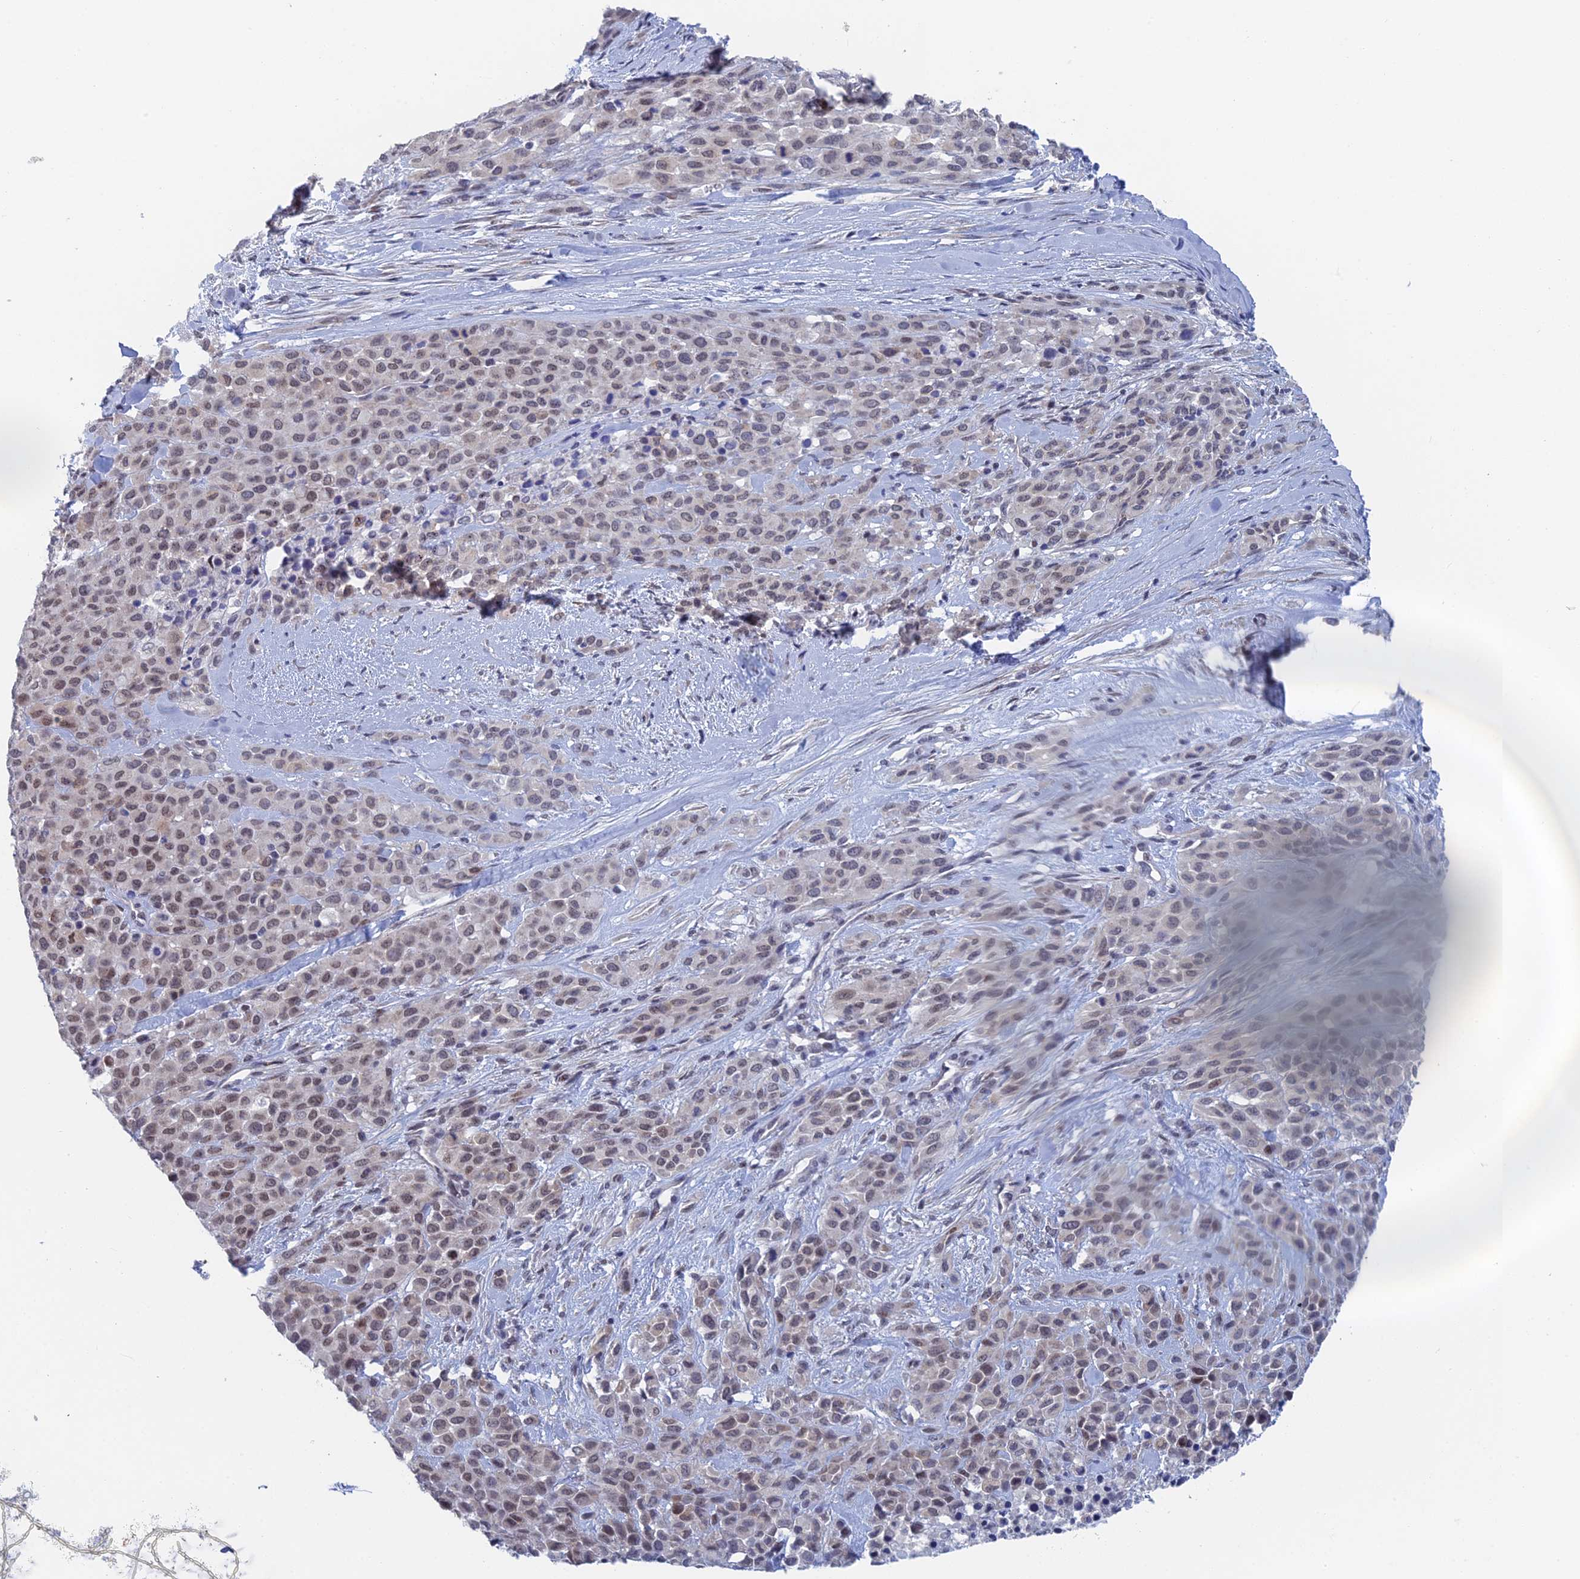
{"staining": {"intensity": "weak", "quantity": "25%-75%", "location": "nuclear"}, "tissue": "melanoma", "cell_type": "Tumor cells", "image_type": "cancer", "snomed": [{"axis": "morphology", "description": "Malignant melanoma, Metastatic site"}, {"axis": "topography", "description": "Skin"}], "caption": "There is low levels of weak nuclear staining in tumor cells of malignant melanoma (metastatic site), as demonstrated by immunohistochemical staining (brown color).", "gene": "GMNC", "patient": {"sex": "female", "age": 81}}